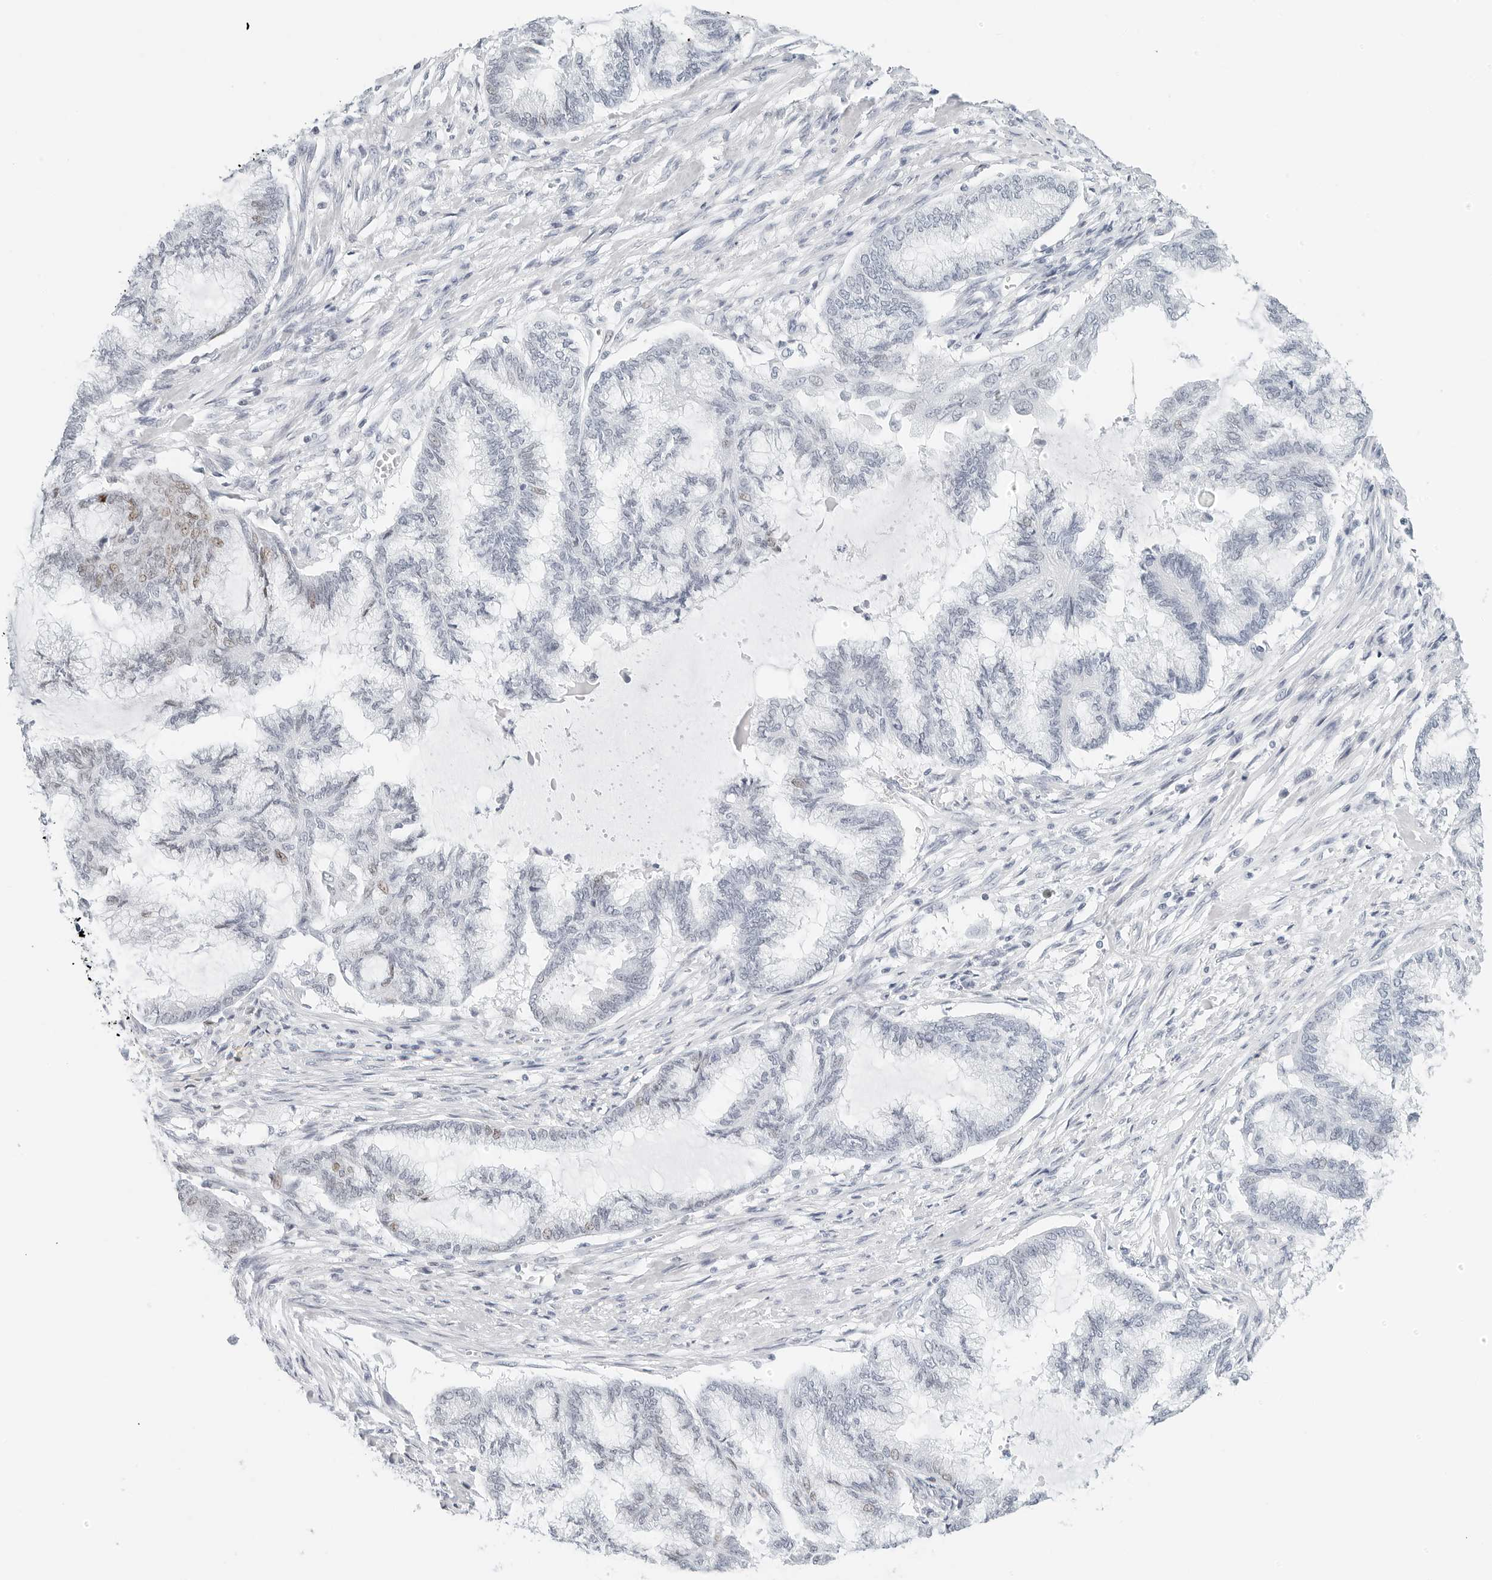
{"staining": {"intensity": "negative", "quantity": "none", "location": "none"}, "tissue": "endometrial cancer", "cell_type": "Tumor cells", "image_type": "cancer", "snomed": [{"axis": "morphology", "description": "Adenocarcinoma, NOS"}, {"axis": "topography", "description": "Endometrium"}], "caption": "Protein analysis of endometrial adenocarcinoma displays no significant expression in tumor cells.", "gene": "NTMT2", "patient": {"sex": "female", "age": 86}}